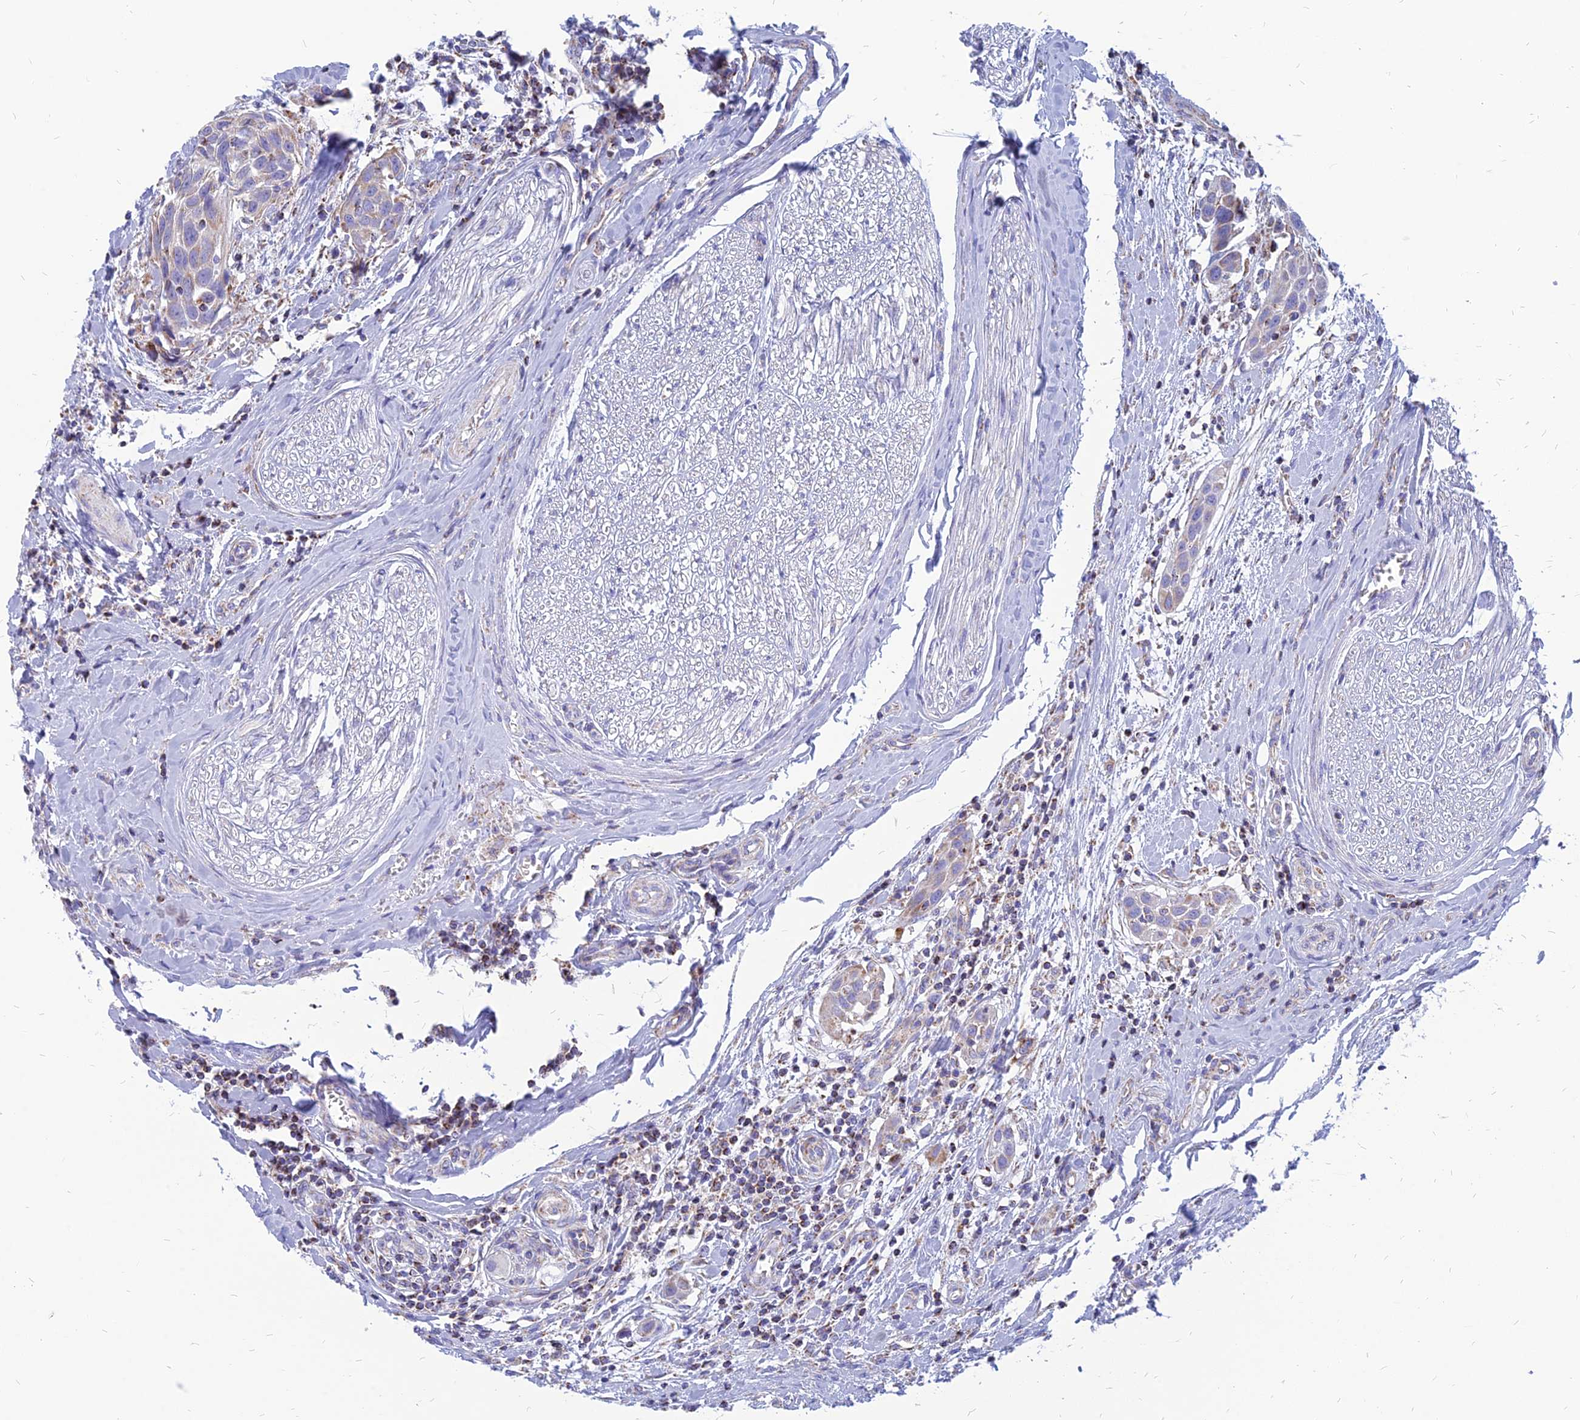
{"staining": {"intensity": "weak", "quantity": "<25%", "location": "cytoplasmic/membranous"}, "tissue": "head and neck cancer", "cell_type": "Tumor cells", "image_type": "cancer", "snomed": [{"axis": "morphology", "description": "Squamous cell carcinoma, NOS"}, {"axis": "topography", "description": "Oral tissue"}, {"axis": "topography", "description": "Head-Neck"}], "caption": "The immunohistochemistry (IHC) histopathology image has no significant staining in tumor cells of head and neck squamous cell carcinoma tissue. The staining was performed using DAB to visualize the protein expression in brown, while the nuclei were stained in blue with hematoxylin (Magnification: 20x).", "gene": "PACC1", "patient": {"sex": "female", "age": 50}}